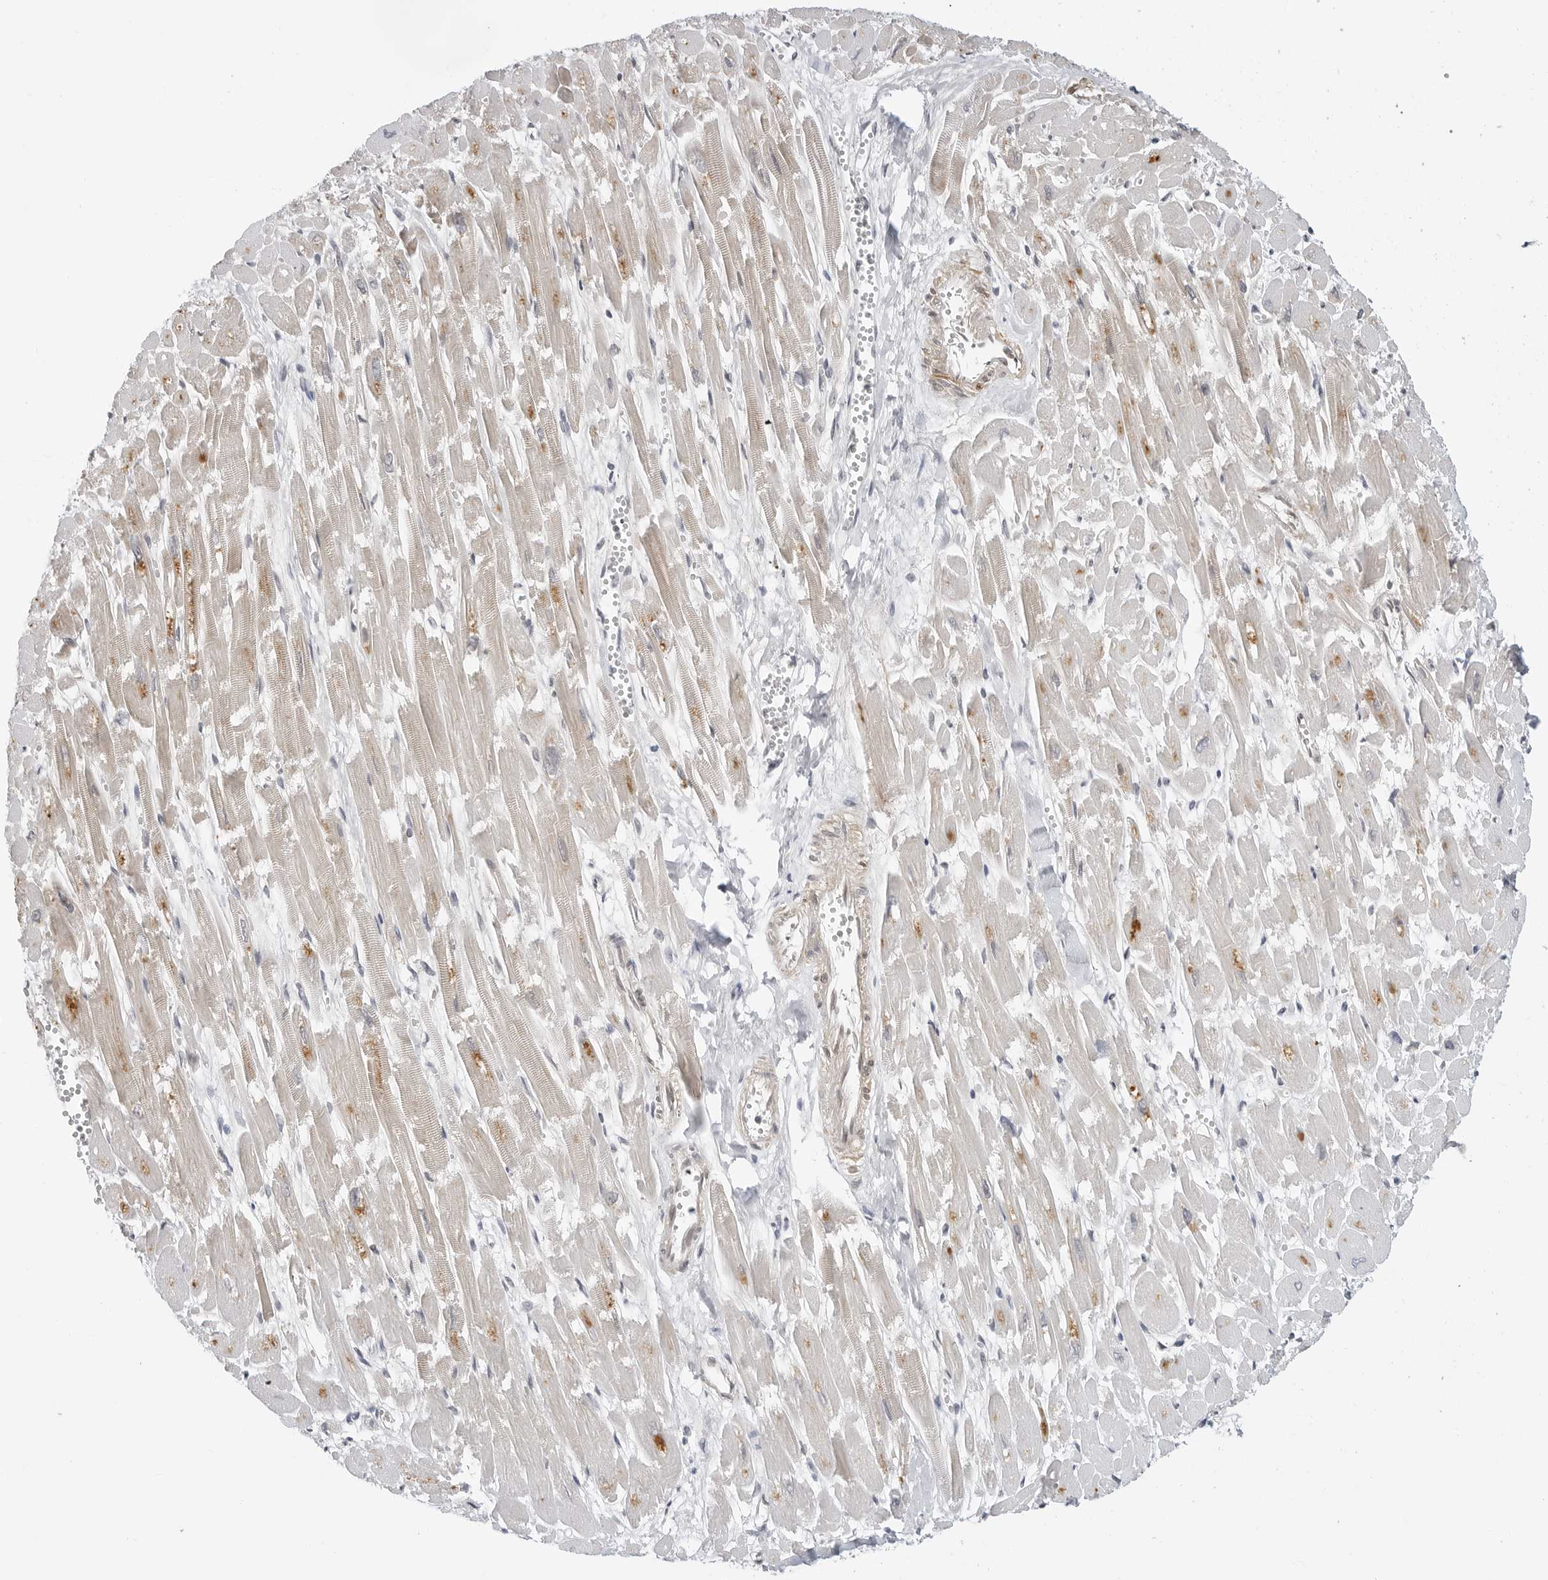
{"staining": {"intensity": "moderate", "quantity": "25%-75%", "location": "cytoplasmic/membranous,nuclear"}, "tissue": "heart muscle", "cell_type": "Cardiomyocytes", "image_type": "normal", "snomed": [{"axis": "morphology", "description": "Normal tissue, NOS"}, {"axis": "topography", "description": "Heart"}], "caption": "A micrograph of heart muscle stained for a protein demonstrates moderate cytoplasmic/membranous,nuclear brown staining in cardiomyocytes.", "gene": "C8orf33", "patient": {"sex": "male", "age": 54}}